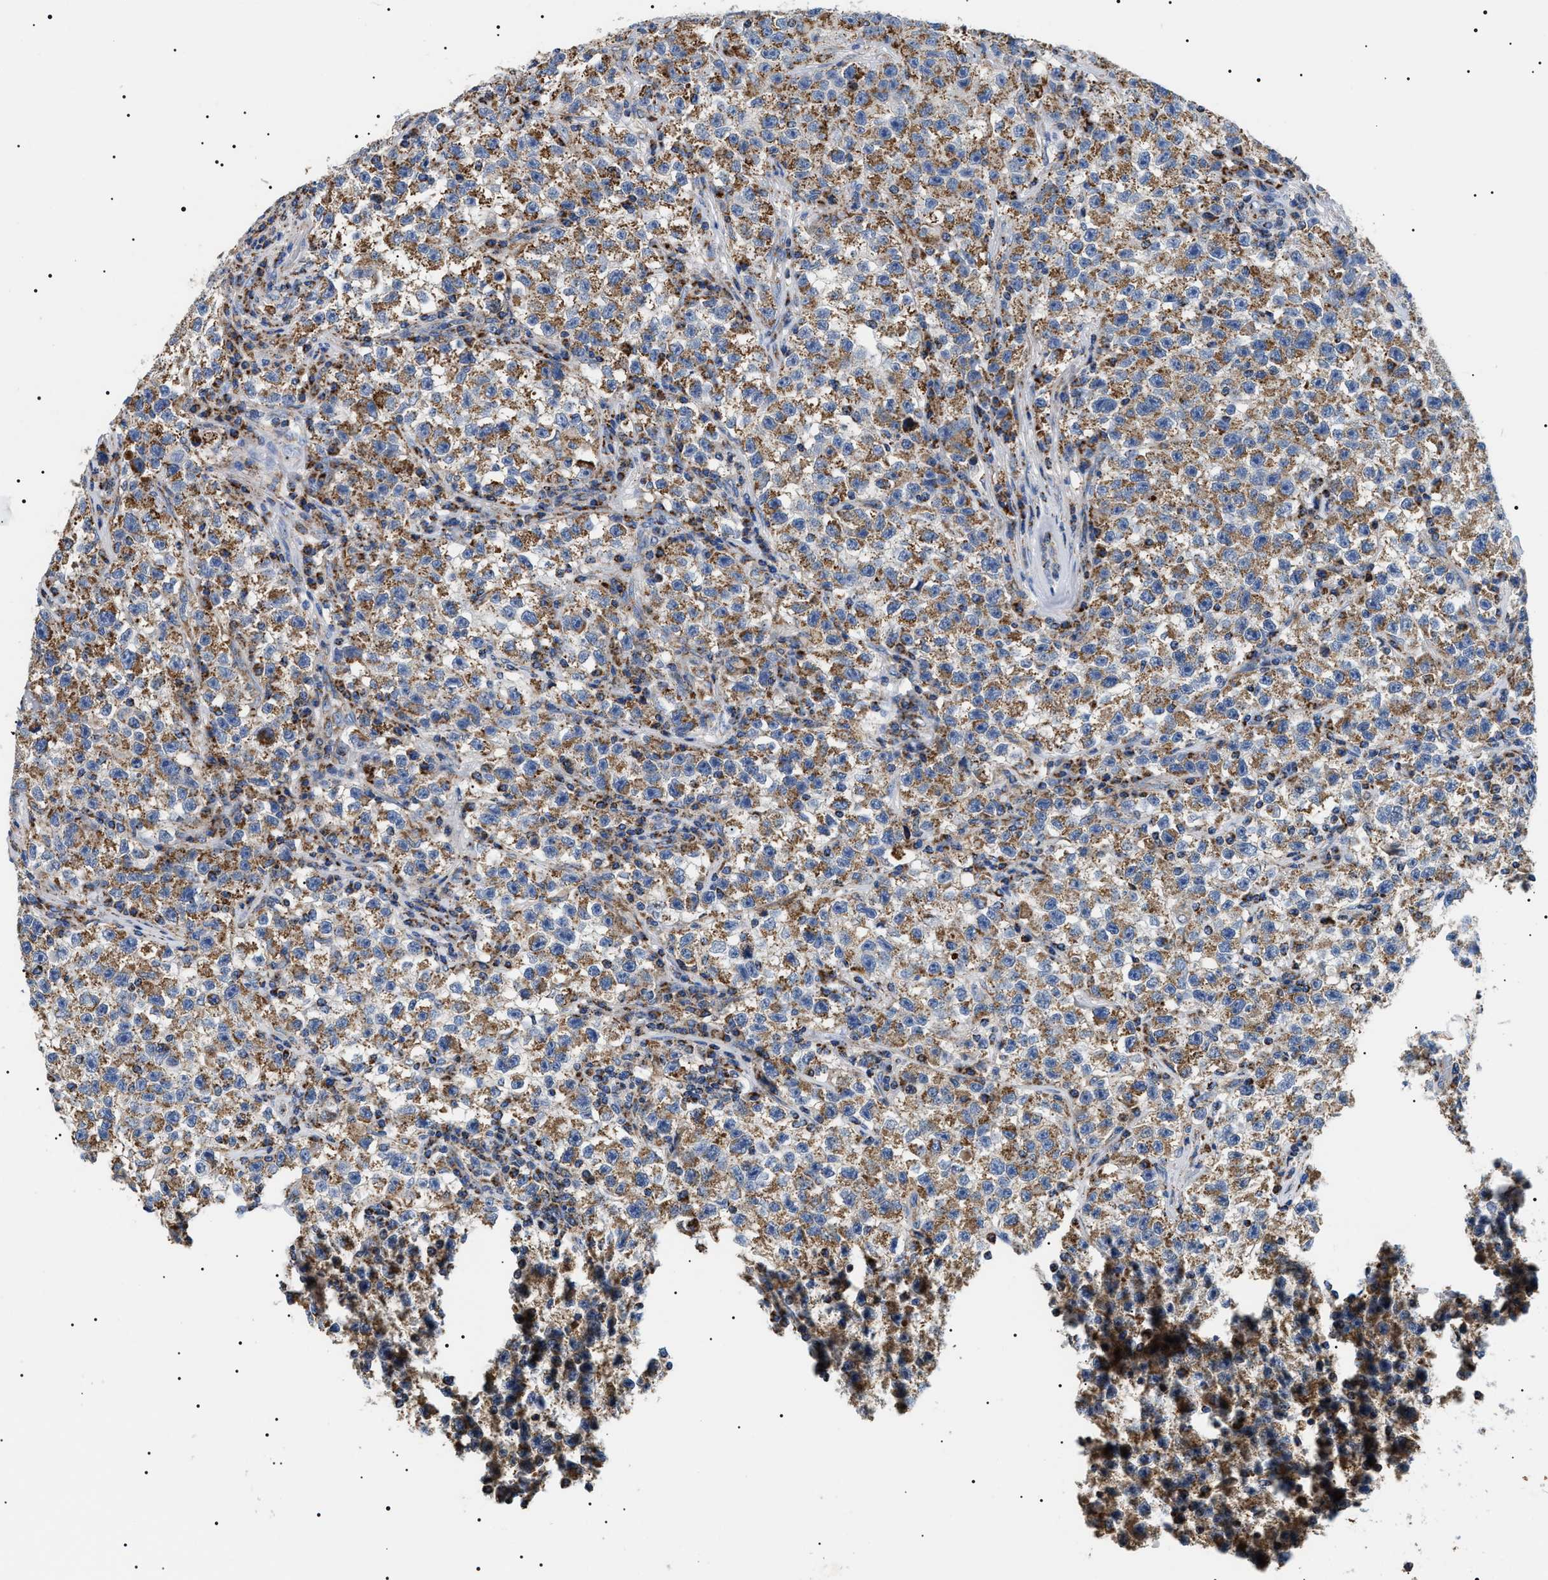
{"staining": {"intensity": "moderate", "quantity": "25%-75%", "location": "cytoplasmic/membranous"}, "tissue": "testis cancer", "cell_type": "Tumor cells", "image_type": "cancer", "snomed": [{"axis": "morphology", "description": "Seminoma, NOS"}, {"axis": "topography", "description": "Testis"}], "caption": "This is an image of immunohistochemistry (IHC) staining of seminoma (testis), which shows moderate expression in the cytoplasmic/membranous of tumor cells.", "gene": "OXSM", "patient": {"sex": "male", "age": 22}}